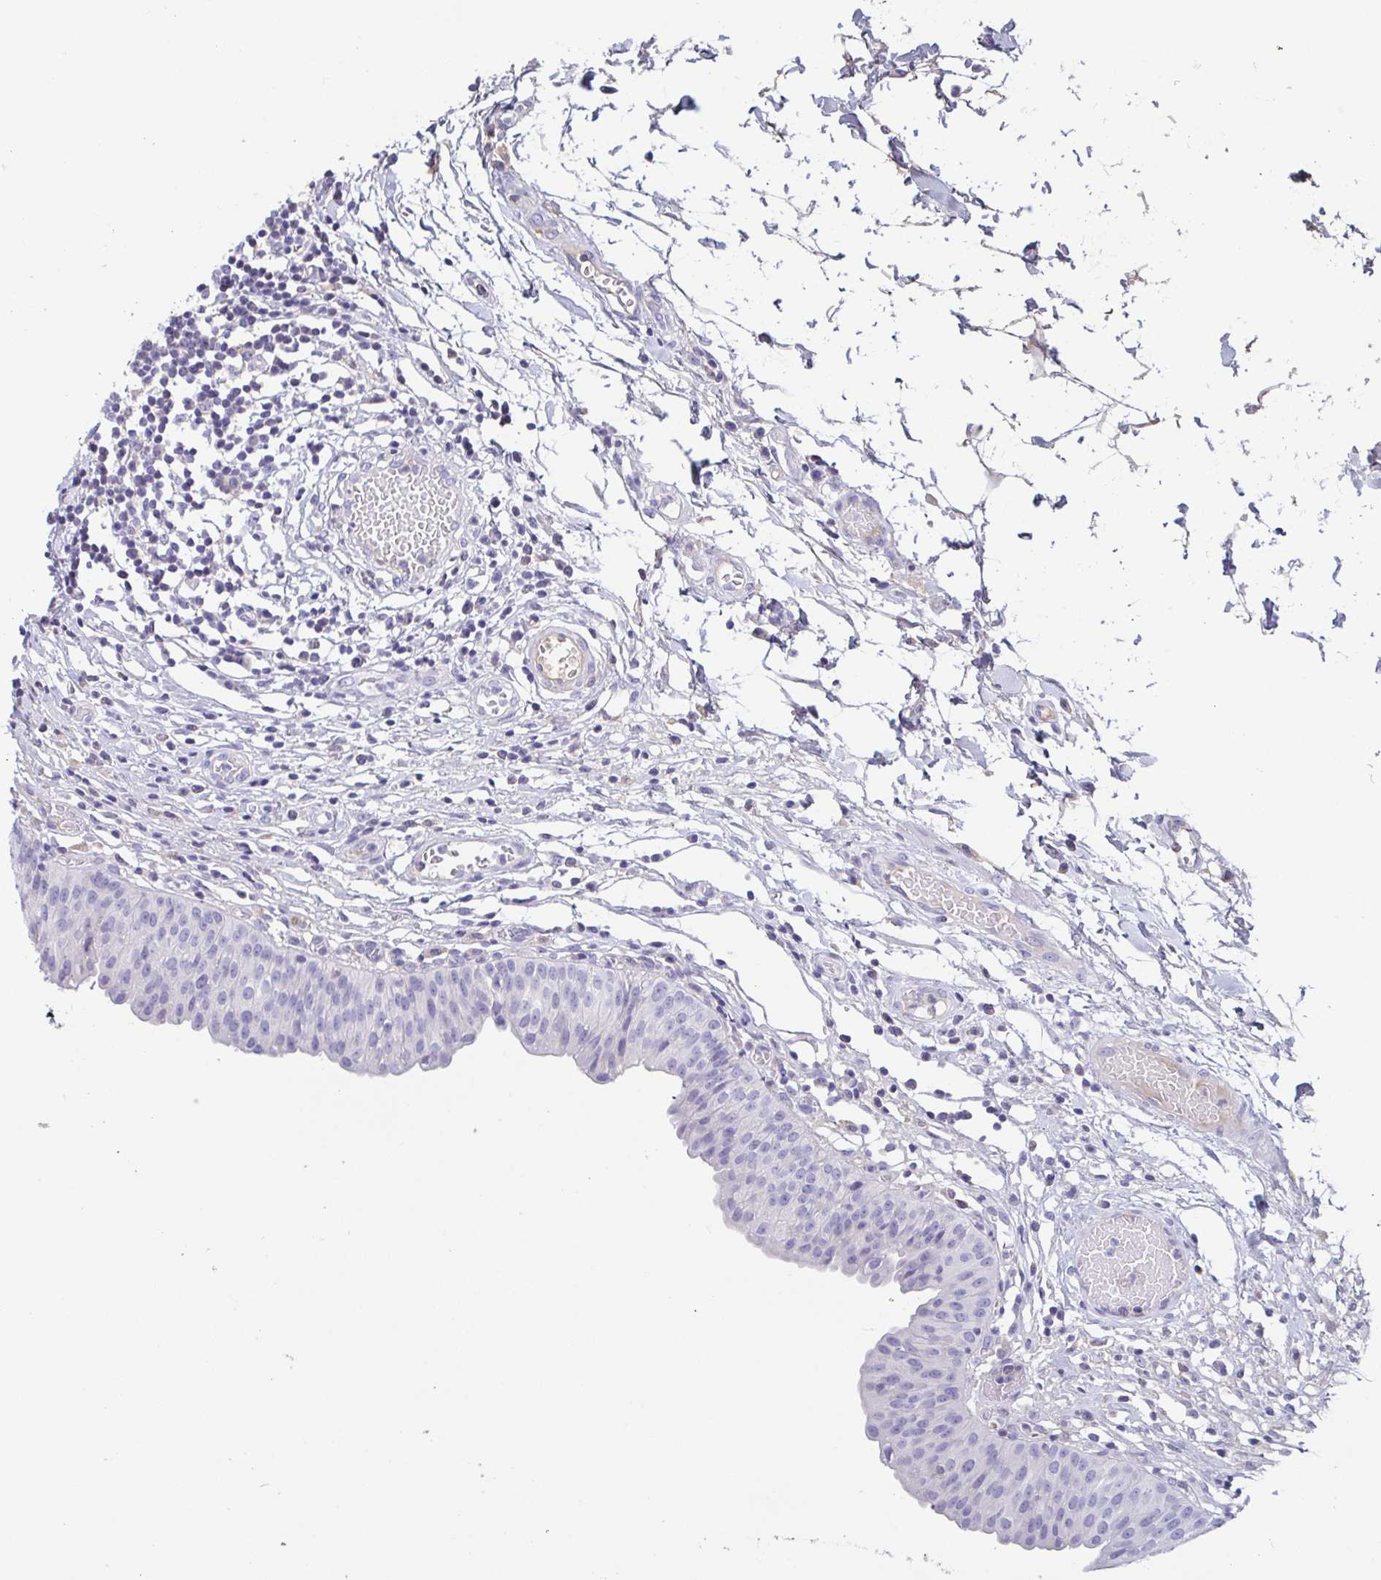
{"staining": {"intensity": "negative", "quantity": "none", "location": "none"}, "tissue": "urinary bladder", "cell_type": "Urothelial cells", "image_type": "normal", "snomed": [{"axis": "morphology", "description": "Normal tissue, NOS"}, {"axis": "topography", "description": "Urinary bladder"}], "caption": "Photomicrograph shows no protein staining in urothelial cells of benign urinary bladder.", "gene": "TREH", "patient": {"sex": "male", "age": 64}}